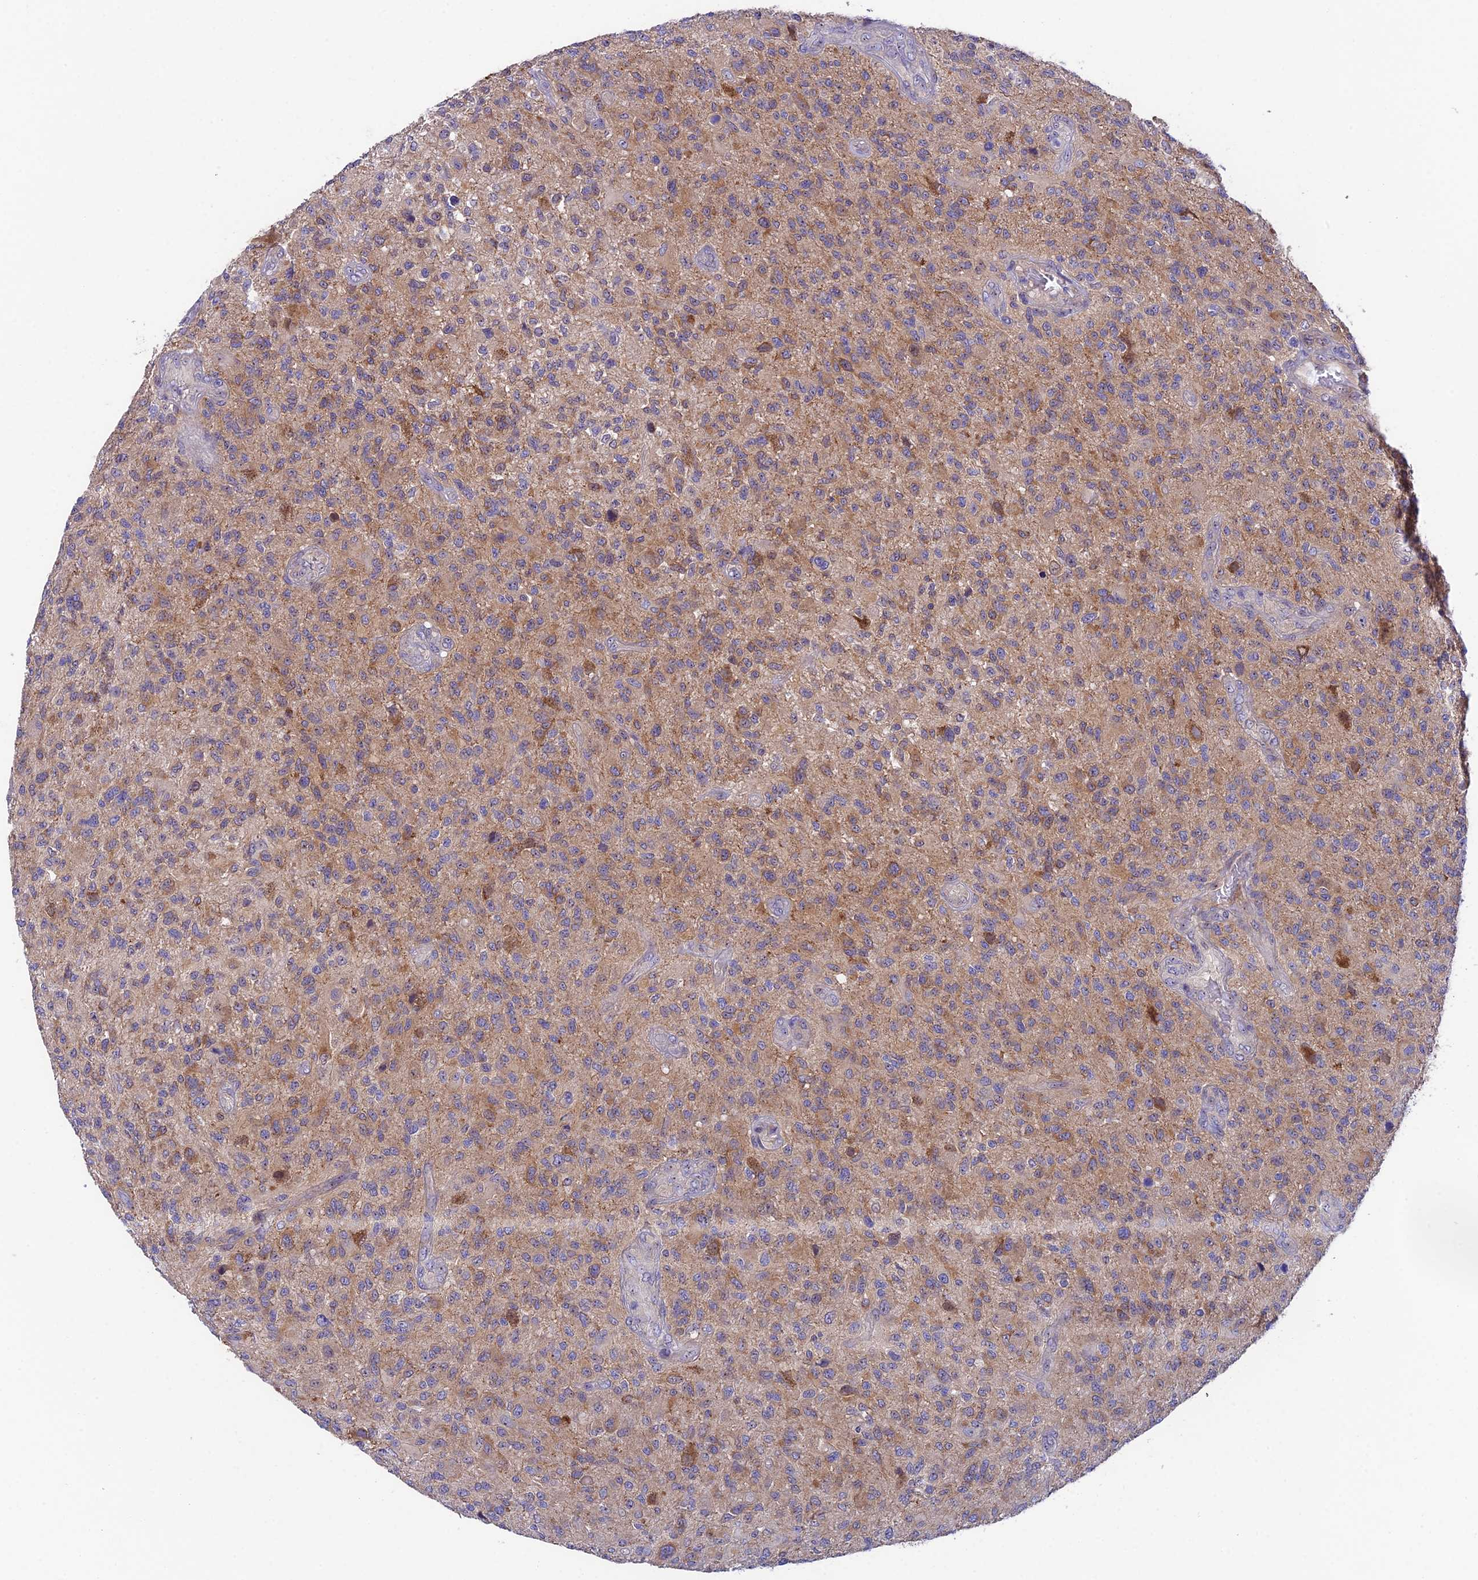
{"staining": {"intensity": "moderate", "quantity": "25%-75%", "location": "cytoplasmic/membranous"}, "tissue": "glioma", "cell_type": "Tumor cells", "image_type": "cancer", "snomed": [{"axis": "morphology", "description": "Glioma, malignant, High grade"}, {"axis": "topography", "description": "Brain"}], "caption": "A micrograph of glioma stained for a protein demonstrates moderate cytoplasmic/membranous brown staining in tumor cells.", "gene": "DUSP29", "patient": {"sex": "male", "age": 47}}